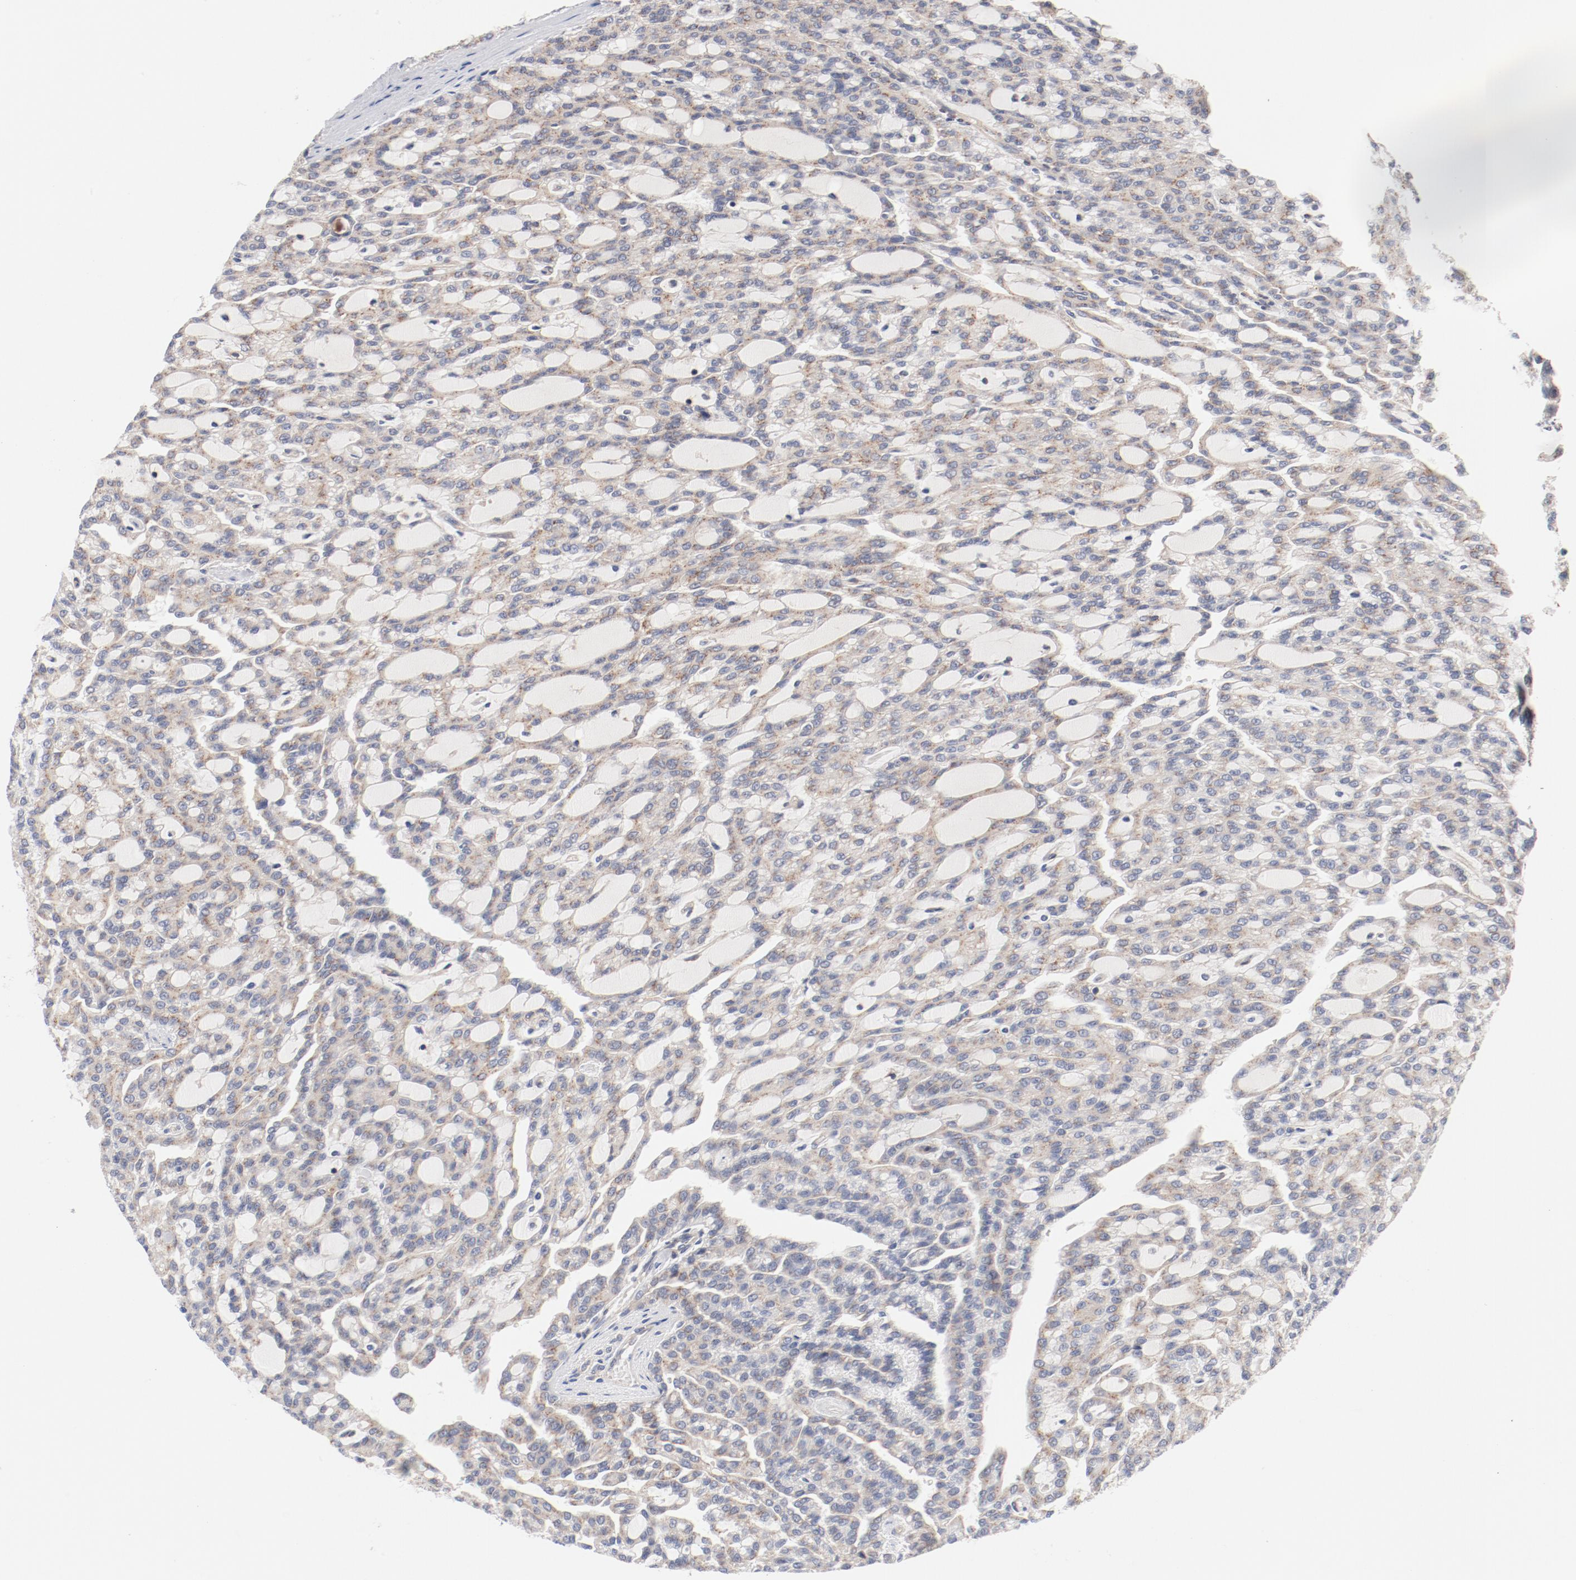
{"staining": {"intensity": "moderate", "quantity": ">75%", "location": "cytoplasmic/membranous"}, "tissue": "renal cancer", "cell_type": "Tumor cells", "image_type": "cancer", "snomed": [{"axis": "morphology", "description": "Adenocarcinoma, NOS"}, {"axis": "topography", "description": "Kidney"}], "caption": "A high-resolution micrograph shows immunohistochemistry (IHC) staining of renal adenocarcinoma, which displays moderate cytoplasmic/membranous staining in about >75% of tumor cells.", "gene": "ZNF267", "patient": {"sex": "male", "age": 63}}